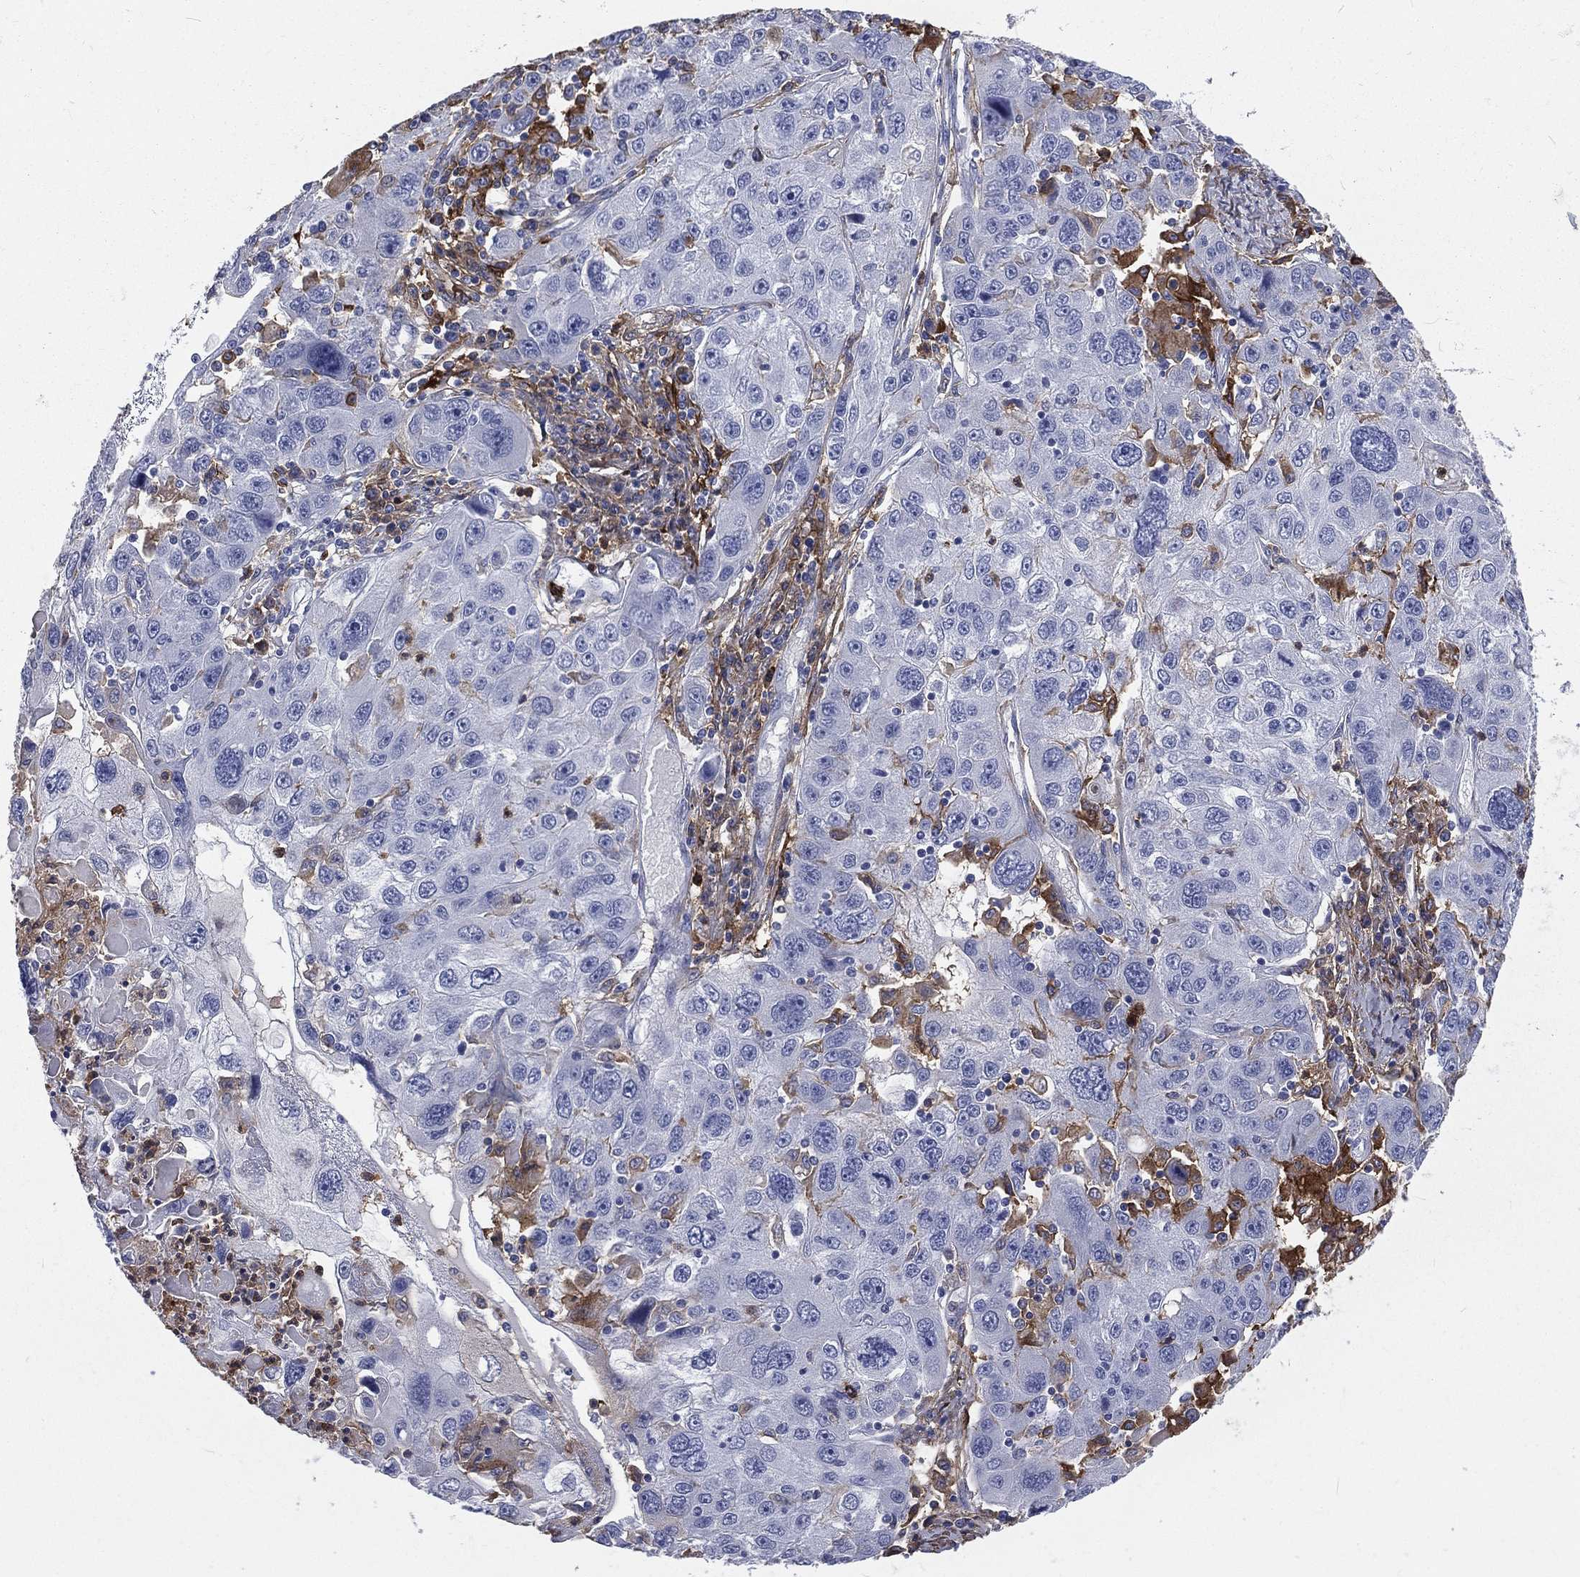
{"staining": {"intensity": "strong", "quantity": "<25%", "location": "cytoplasmic/membranous"}, "tissue": "stomach cancer", "cell_type": "Tumor cells", "image_type": "cancer", "snomed": [{"axis": "morphology", "description": "Adenocarcinoma, NOS"}, {"axis": "topography", "description": "Stomach"}], "caption": "IHC (DAB) staining of human adenocarcinoma (stomach) displays strong cytoplasmic/membranous protein staining in approximately <25% of tumor cells. The staining is performed using DAB (3,3'-diaminobenzidine) brown chromogen to label protein expression. The nuclei are counter-stained blue using hematoxylin.", "gene": "BASP1", "patient": {"sex": "male", "age": 56}}